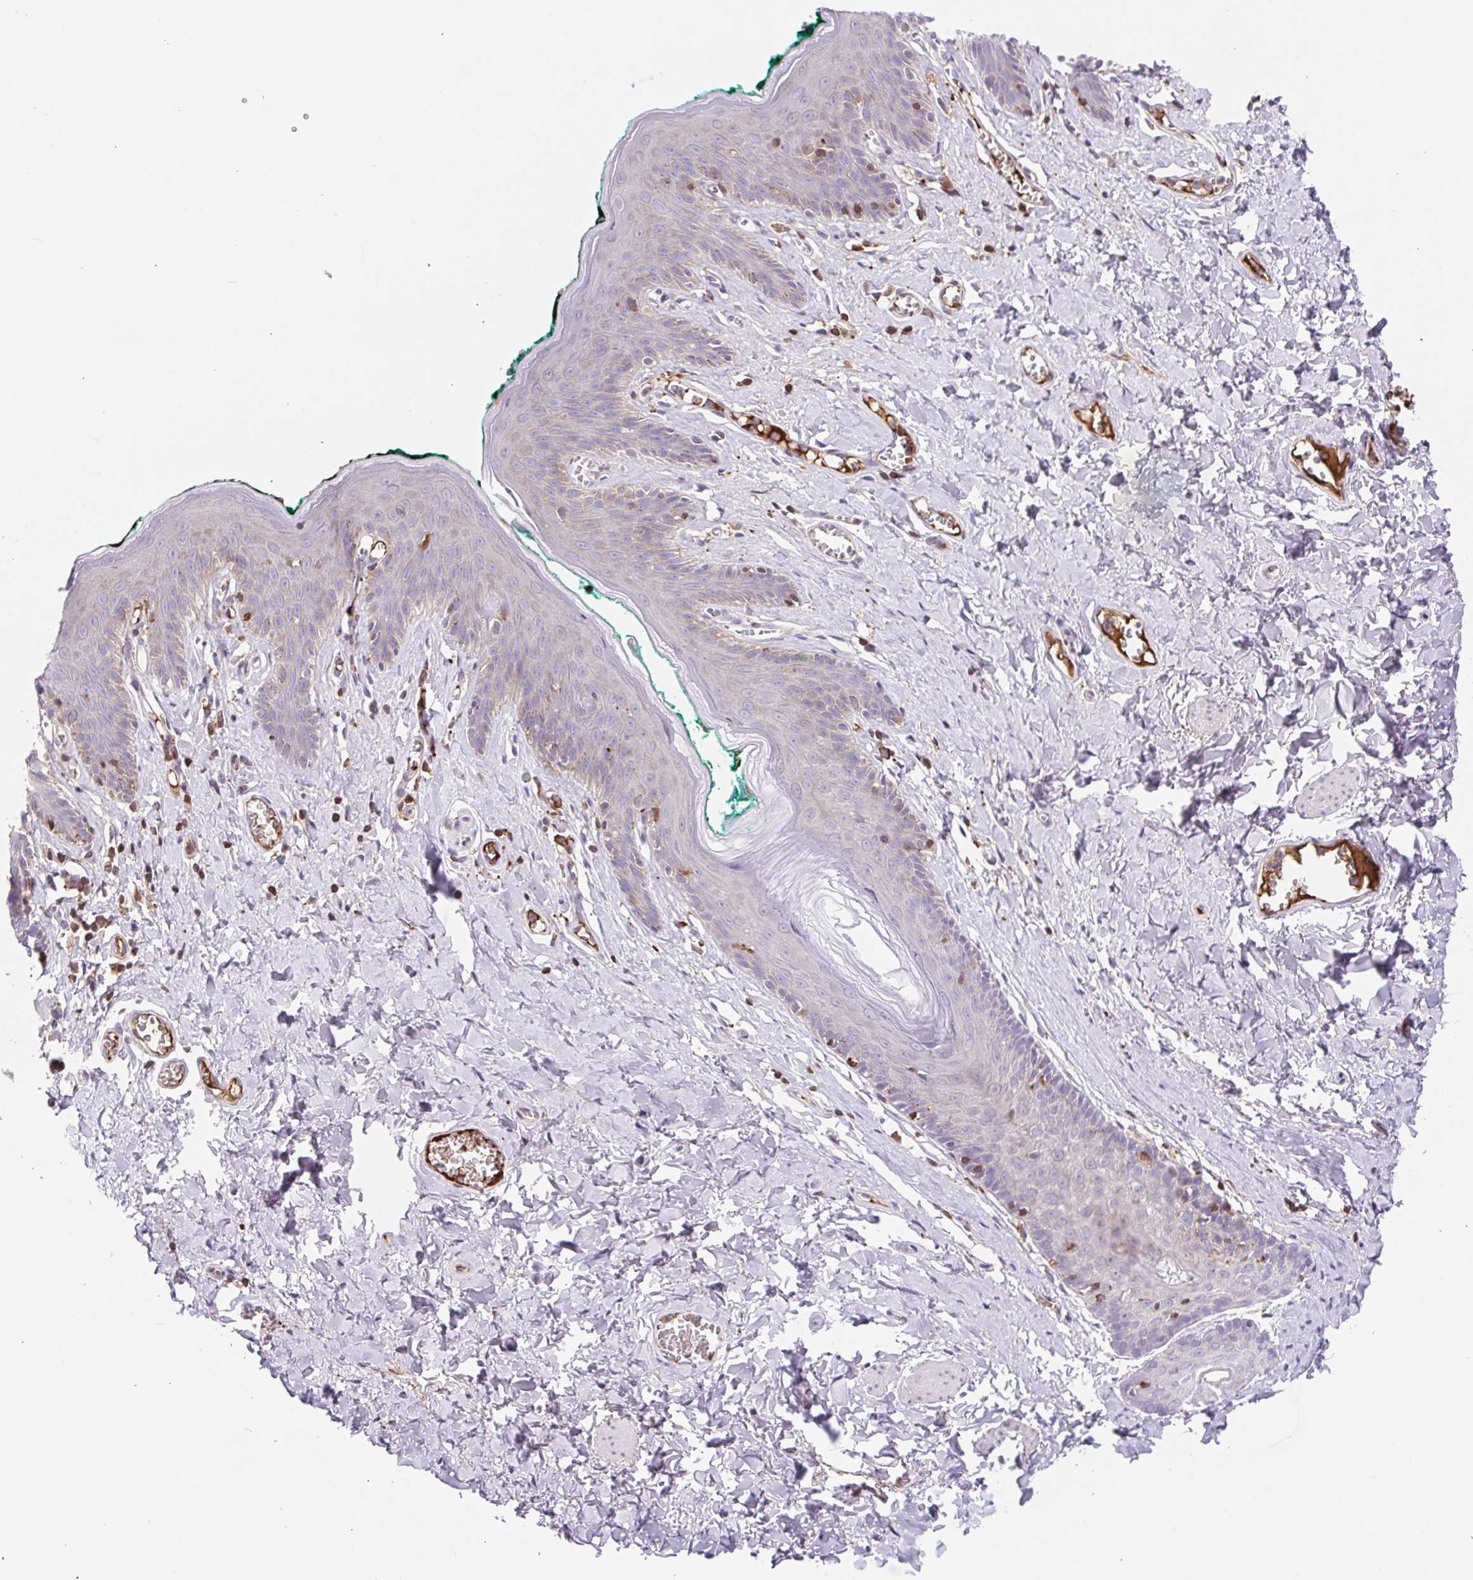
{"staining": {"intensity": "negative", "quantity": "none", "location": "none"}, "tissue": "skin", "cell_type": "Epidermal cells", "image_type": "normal", "snomed": [{"axis": "morphology", "description": "Normal tissue, NOS"}, {"axis": "topography", "description": "Vulva"}, {"axis": "topography", "description": "Peripheral nerve tissue"}], "caption": "Immunohistochemistry (IHC) of normal skin reveals no positivity in epidermal cells. (Immunohistochemistry, brightfield microscopy, high magnification).", "gene": "TPRG1", "patient": {"sex": "female", "age": 66}}